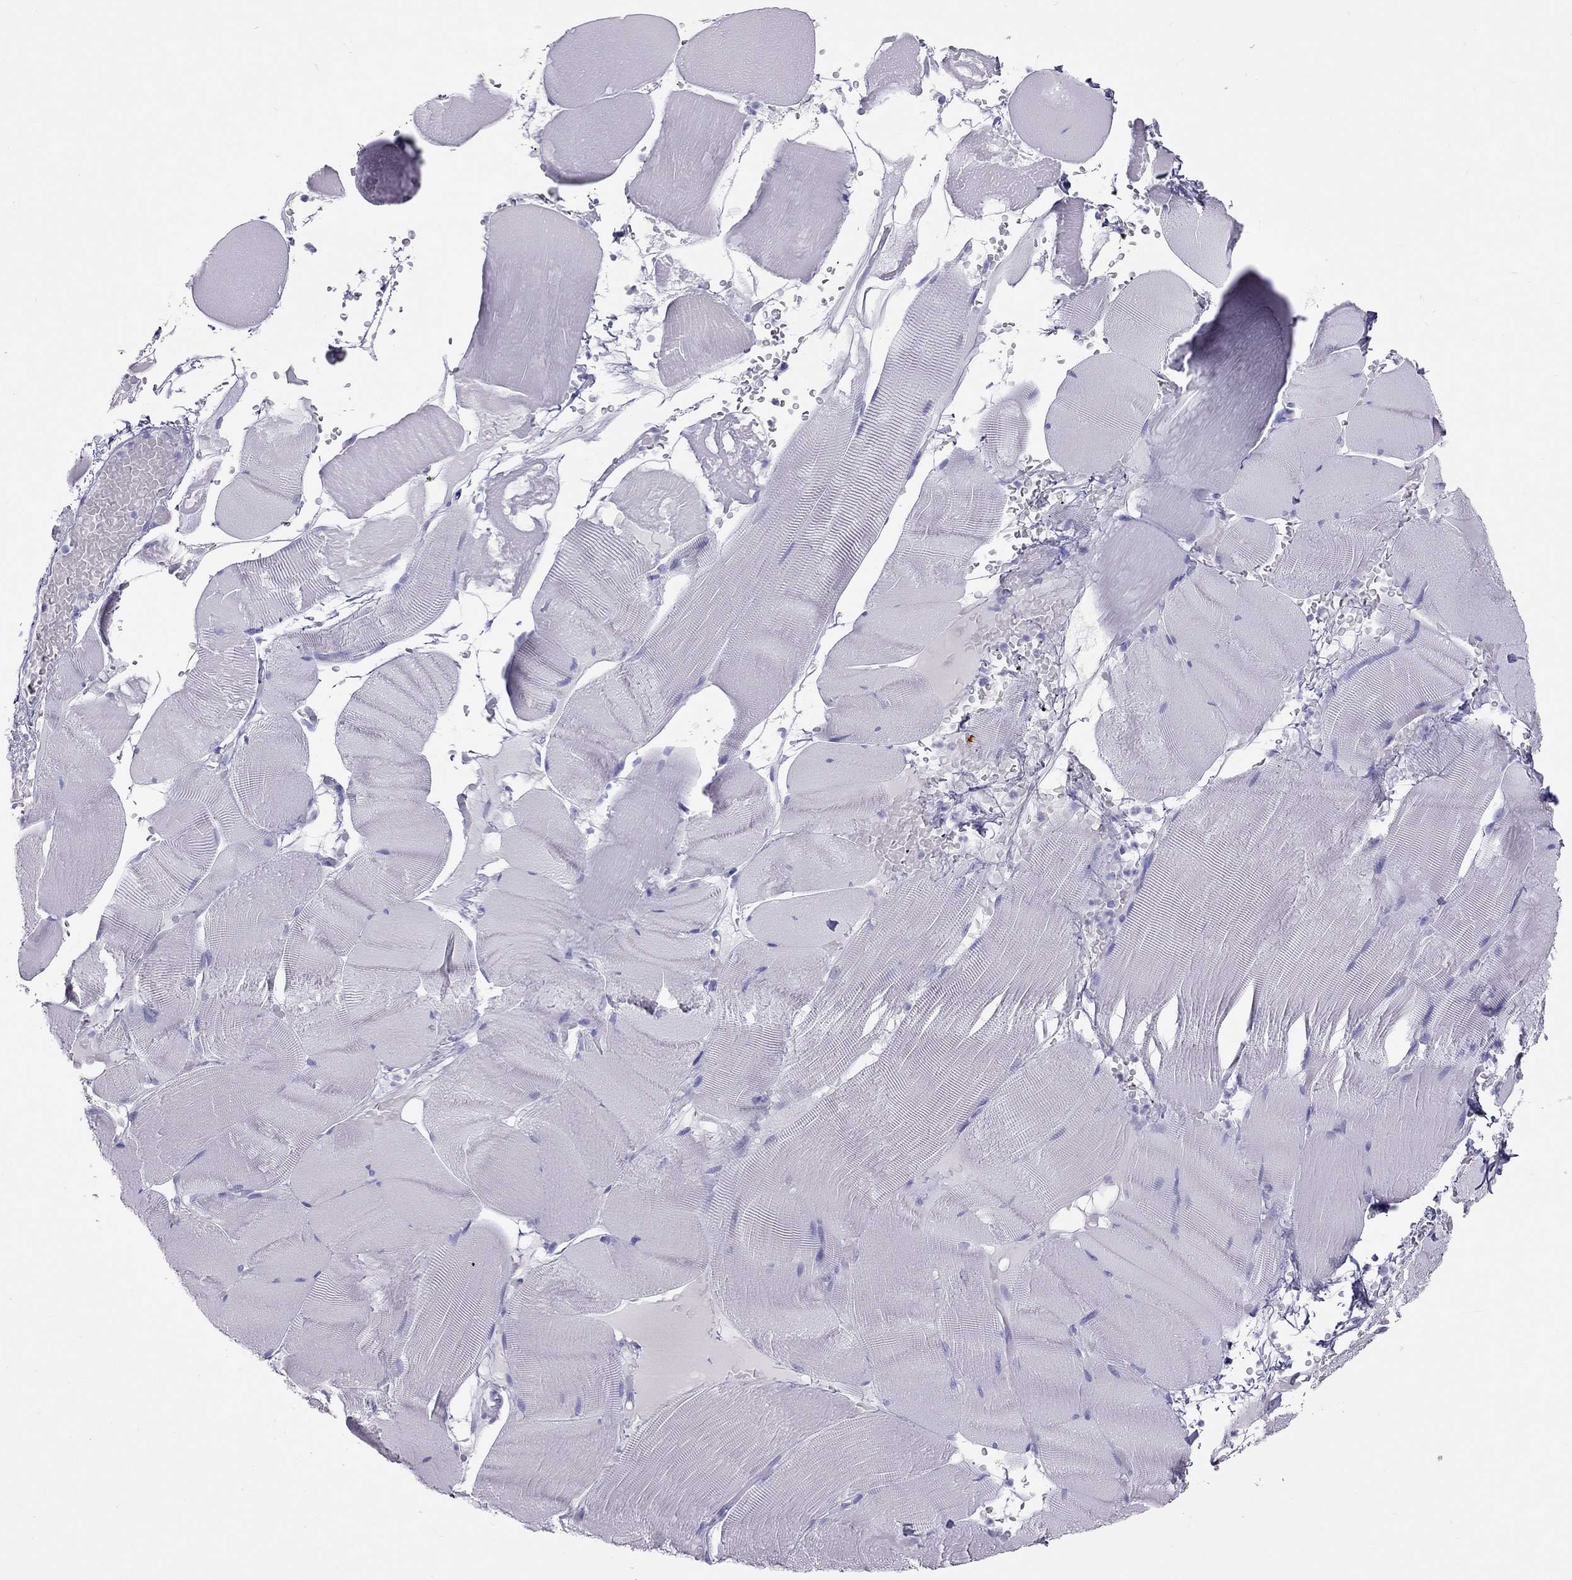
{"staining": {"intensity": "negative", "quantity": "none", "location": "none"}, "tissue": "skeletal muscle", "cell_type": "Myocytes", "image_type": "normal", "snomed": [{"axis": "morphology", "description": "Normal tissue, NOS"}, {"axis": "topography", "description": "Skeletal muscle"}], "caption": "IHC micrograph of normal human skeletal muscle stained for a protein (brown), which demonstrates no positivity in myocytes. The staining was performed using DAB to visualize the protein expression in brown, while the nuclei were stained in blue with hematoxylin (Magnification: 20x).", "gene": "PSMB11", "patient": {"sex": "male", "age": 56}}